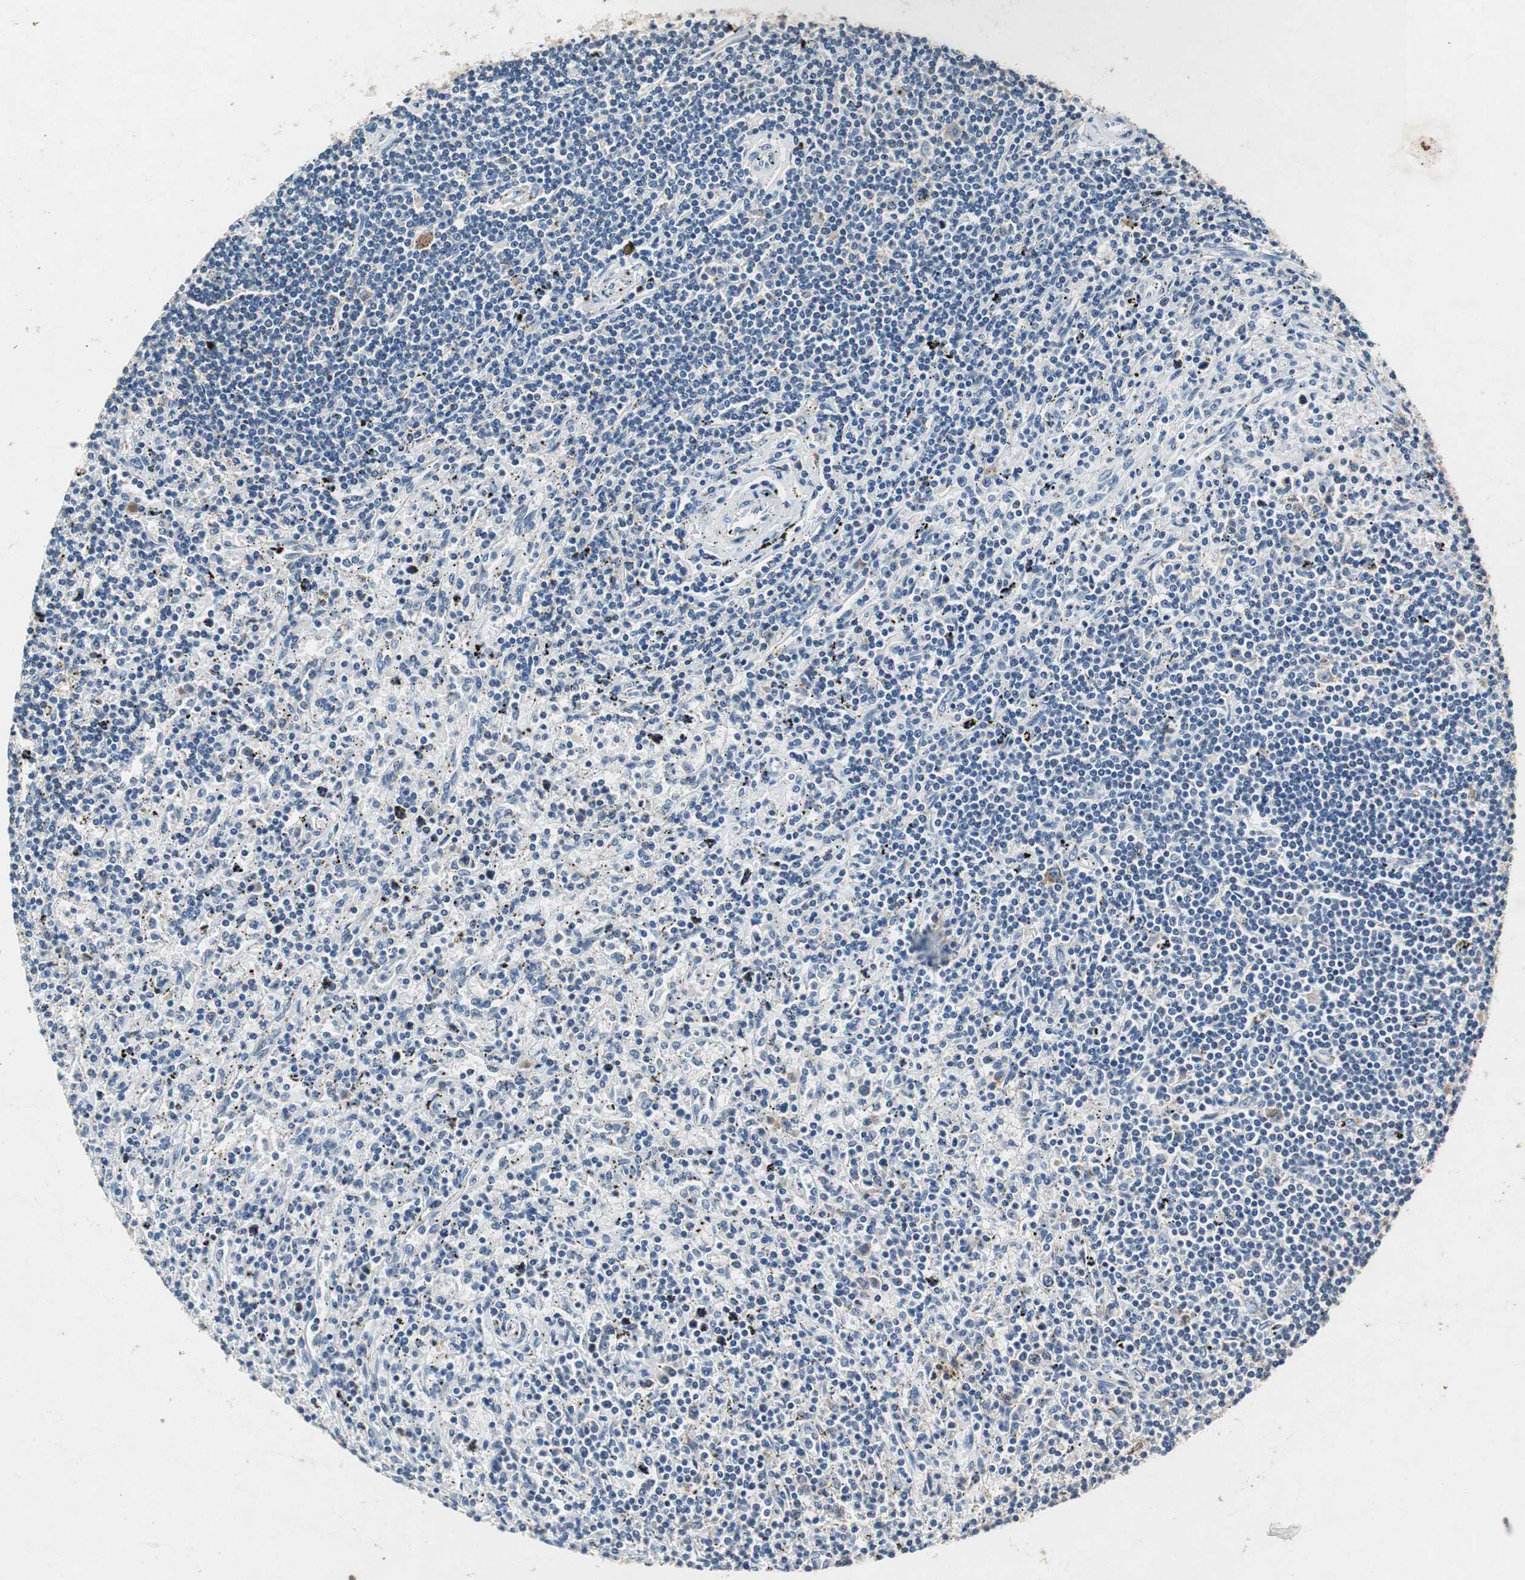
{"staining": {"intensity": "negative", "quantity": "none", "location": "none"}, "tissue": "lymphoma", "cell_type": "Tumor cells", "image_type": "cancer", "snomed": [{"axis": "morphology", "description": "Malignant lymphoma, non-Hodgkin's type, Low grade"}, {"axis": "topography", "description": "Spleen"}], "caption": "Tumor cells are negative for brown protein staining in lymphoma. (DAB immunohistochemistry (IHC) visualized using brightfield microscopy, high magnification).", "gene": "RPL35", "patient": {"sex": "male", "age": 76}}